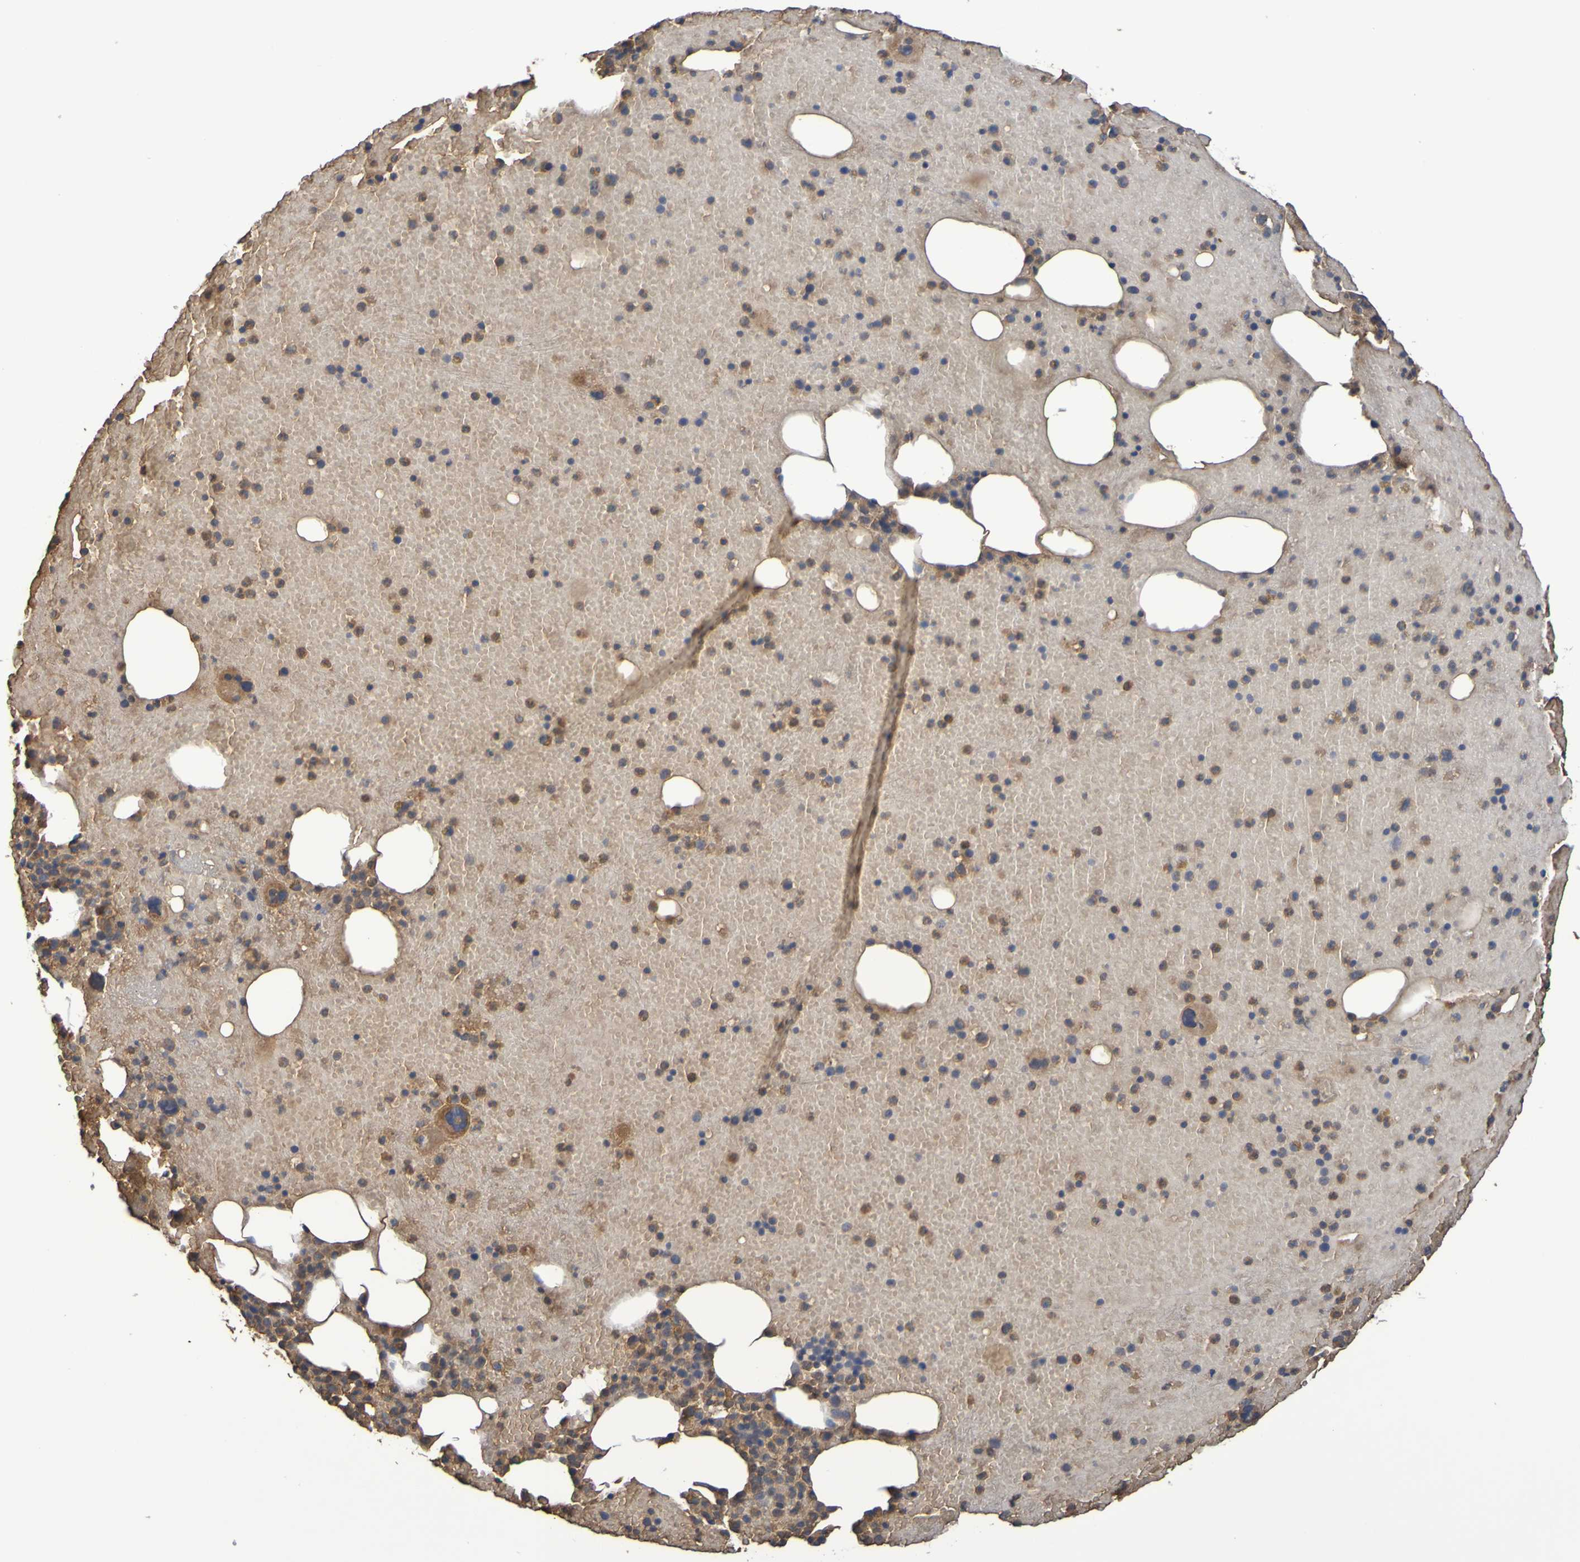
{"staining": {"intensity": "moderate", "quantity": "25%-75%", "location": "cytoplasmic/membranous"}, "tissue": "bone marrow", "cell_type": "Hematopoietic cells", "image_type": "normal", "snomed": [{"axis": "morphology", "description": "Normal tissue, NOS"}, {"axis": "morphology", "description": "Inflammation, NOS"}, {"axis": "topography", "description": "Bone marrow"}], "caption": "This histopathology image exhibits IHC staining of unremarkable bone marrow, with medium moderate cytoplasmic/membranous positivity in about 25%-75% of hematopoietic cells.", "gene": "GAB3", "patient": {"sex": "male", "age": 43}}